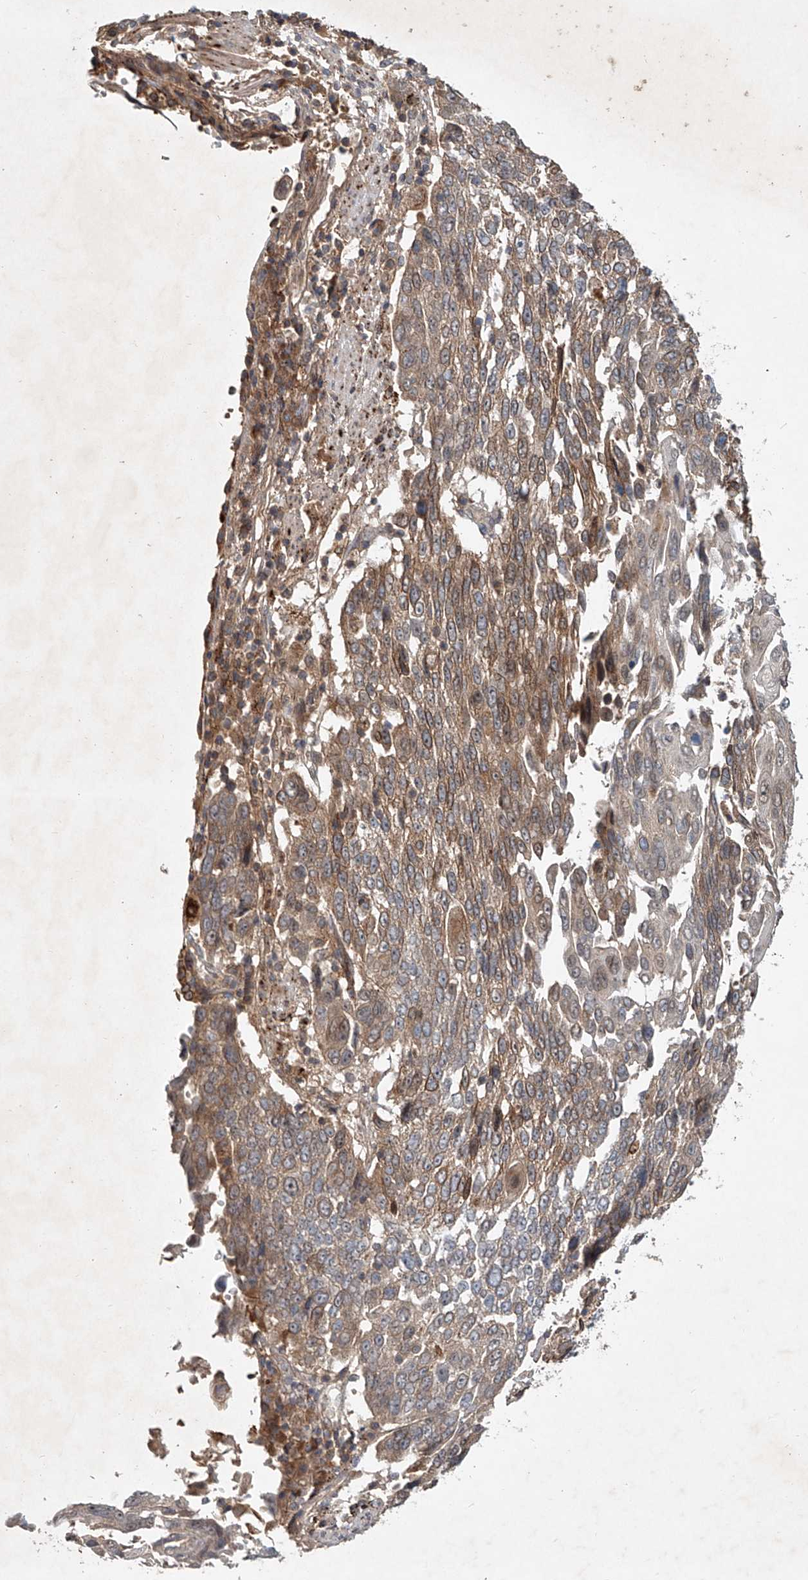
{"staining": {"intensity": "moderate", "quantity": ">75%", "location": "cytoplasmic/membranous"}, "tissue": "lung cancer", "cell_type": "Tumor cells", "image_type": "cancer", "snomed": [{"axis": "morphology", "description": "Squamous cell carcinoma, NOS"}, {"axis": "topography", "description": "Lung"}], "caption": "Lung cancer (squamous cell carcinoma) stained with a brown dye exhibits moderate cytoplasmic/membranous positive expression in about >75% of tumor cells.", "gene": "IER5", "patient": {"sex": "male", "age": 66}}